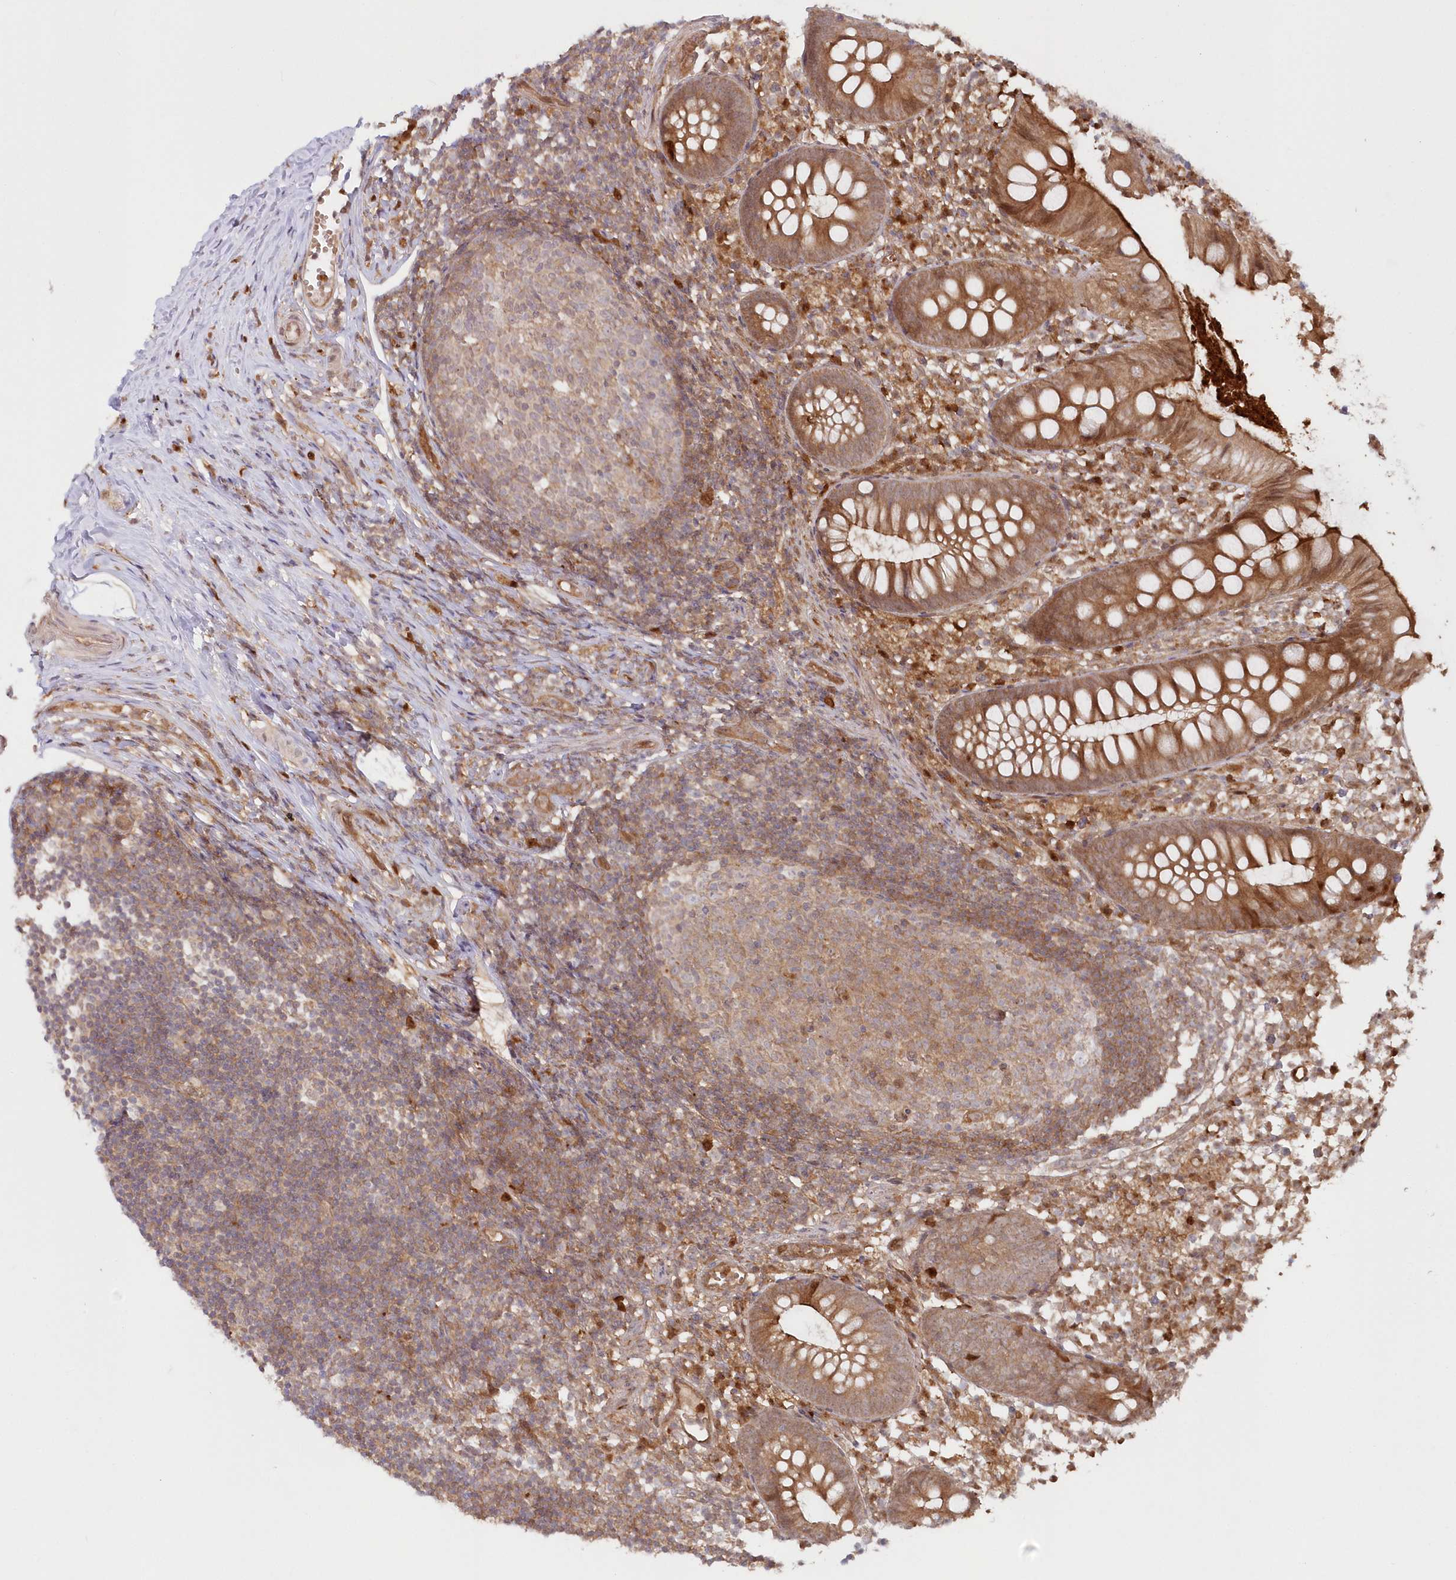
{"staining": {"intensity": "moderate", "quantity": ">75%", "location": "cytoplasmic/membranous"}, "tissue": "appendix", "cell_type": "Glandular cells", "image_type": "normal", "snomed": [{"axis": "morphology", "description": "Normal tissue, NOS"}, {"axis": "topography", "description": "Appendix"}], "caption": "Protein staining by immunohistochemistry reveals moderate cytoplasmic/membranous positivity in approximately >75% of glandular cells in unremarkable appendix.", "gene": "GBE1", "patient": {"sex": "female", "age": 20}}